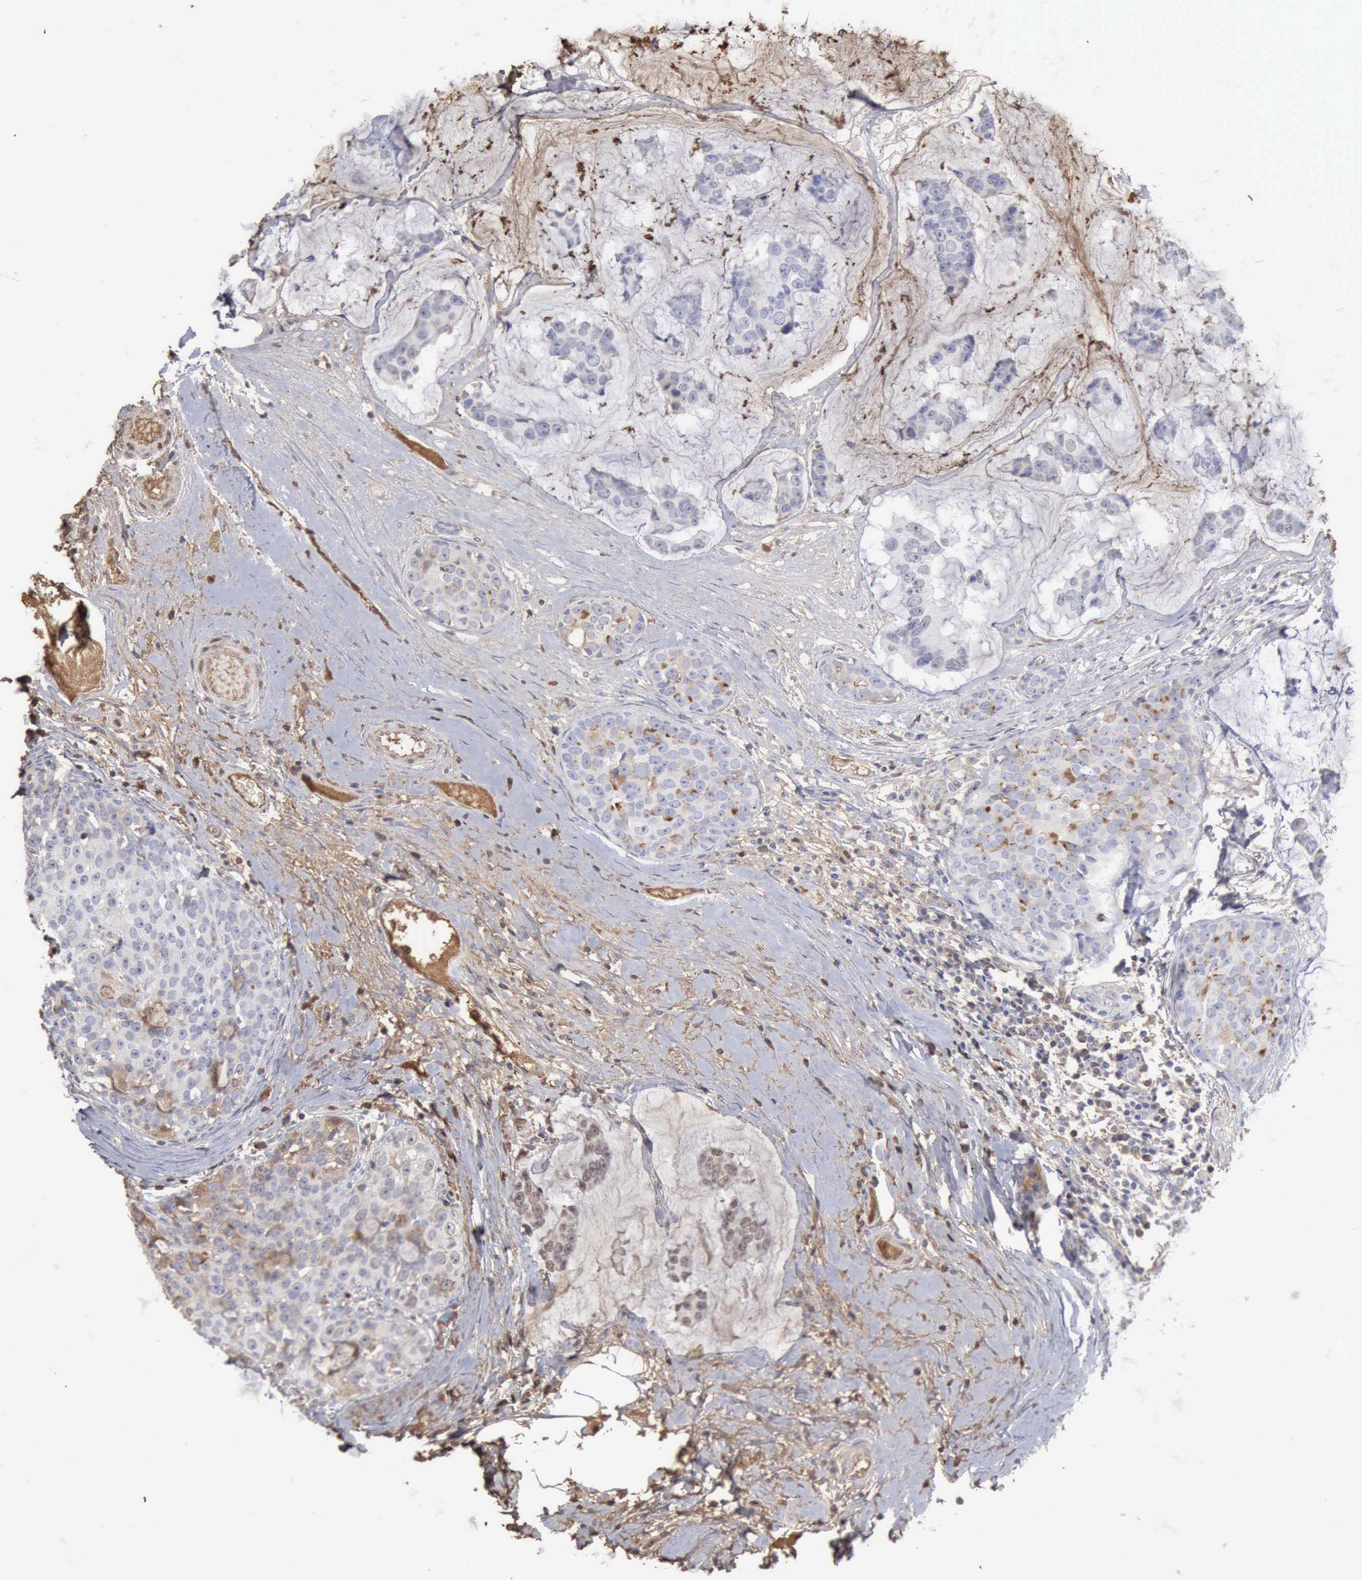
{"staining": {"intensity": "weak", "quantity": "<25%", "location": "cytoplasmic/membranous"}, "tissue": "breast cancer", "cell_type": "Tumor cells", "image_type": "cancer", "snomed": [{"axis": "morphology", "description": "Normal tissue, NOS"}, {"axis": "morphology", "description": "Duct carcinoma"}, {"axis": "topography", "description": "Breast"}], "caption": "The IHC histopathology image has no significant positivity in tumor cells of intraductal carcinoma (breast) tissue. (DAB IHC with hematoxylin counter stain).", "gene": "SERPINA1", "patient": {"sex": "female", "age": 50}}